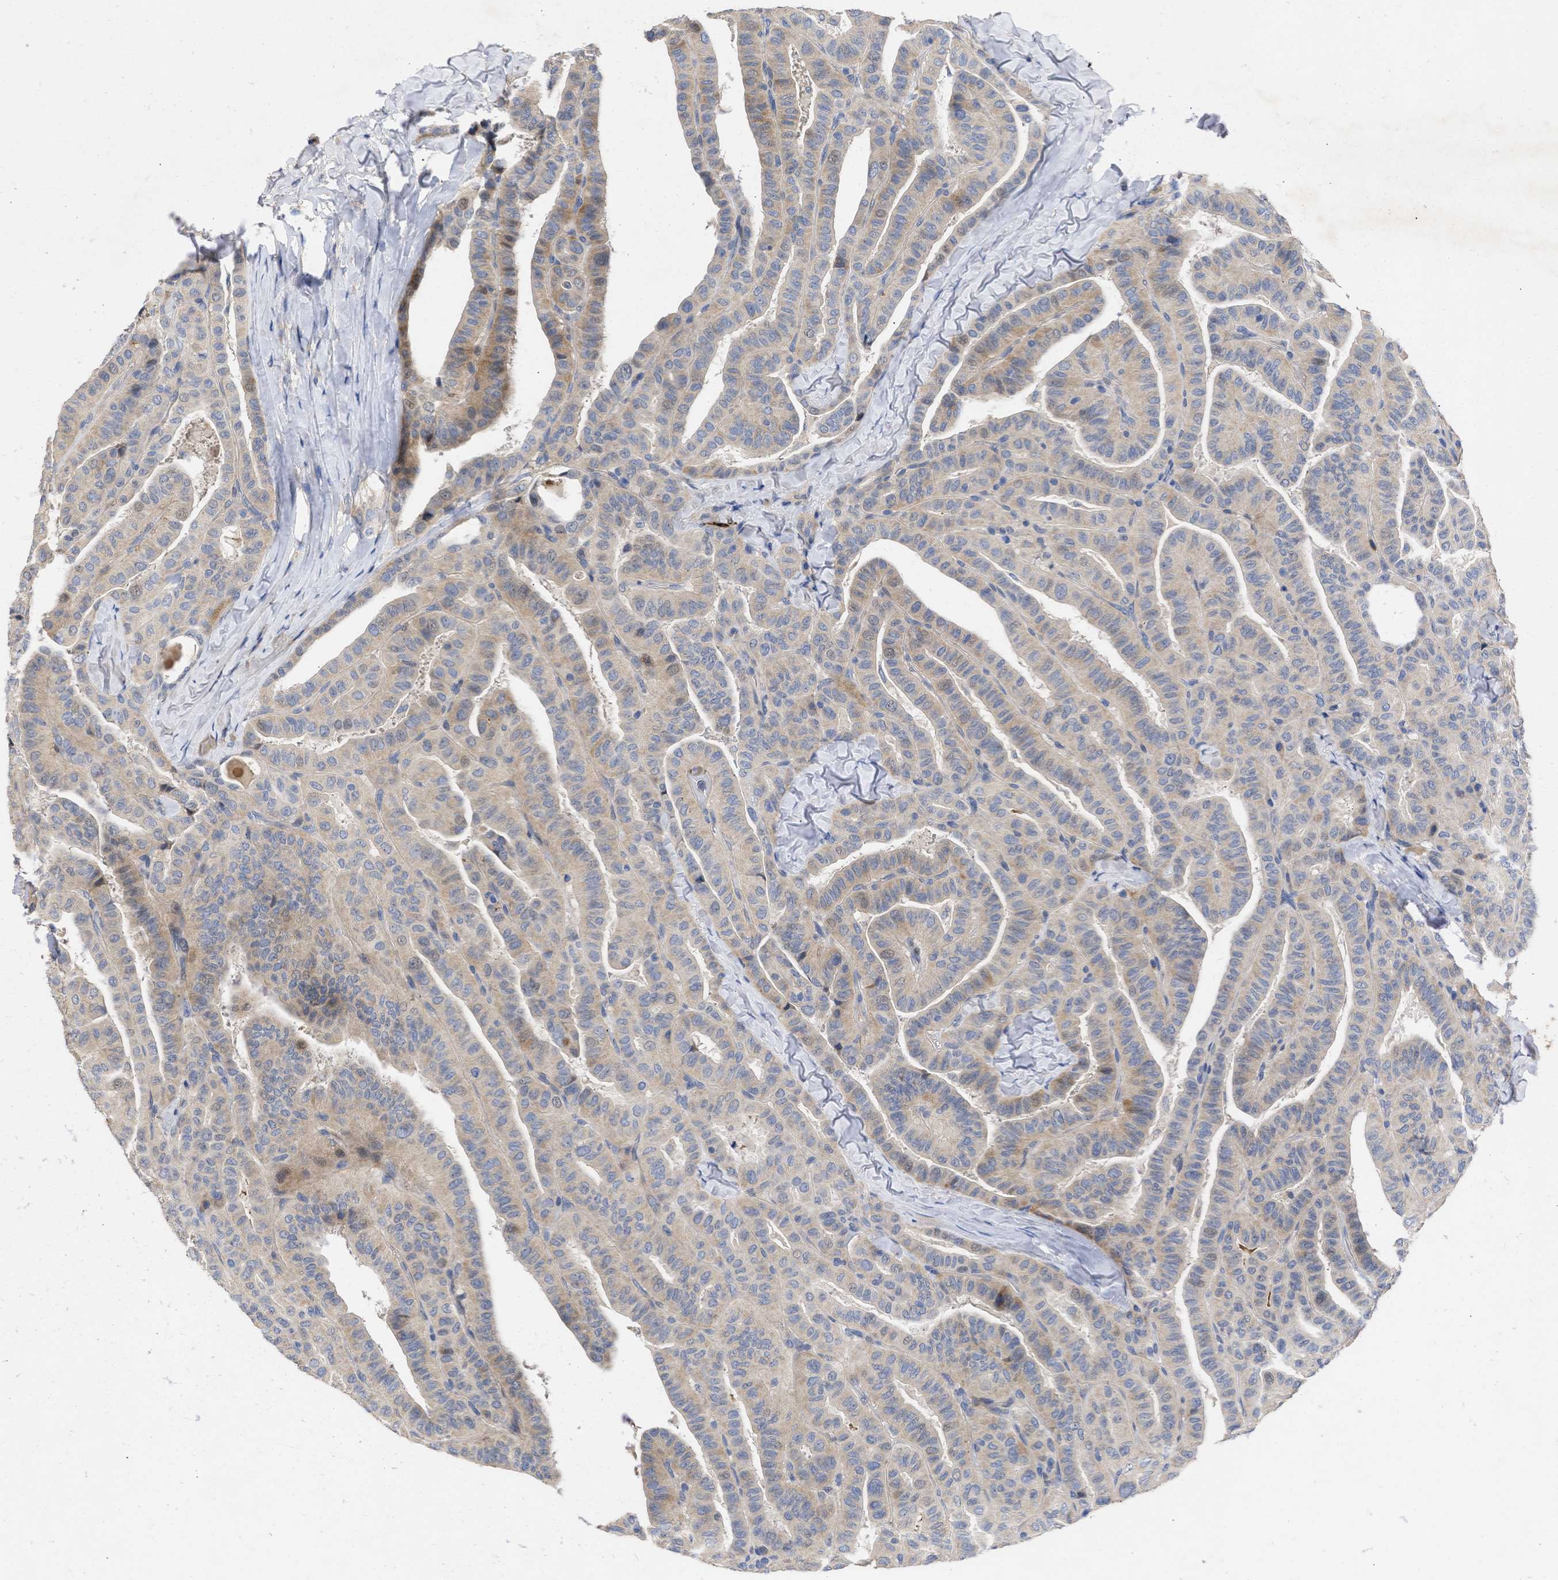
{"staining": {"intensity": "moderate", "quantity": "<25%", "location": "cytoplasmic/membranous"}, "tissue": "thyroid cancer", "cell_type": "Tumor cells", "image_type": "cancer", "snomed": [{"axis": "morphology", "description": "Papillary adenocarcinoma, NOS"}, {"axis": "topography", "description": "Thyroid gland"}], "caption": "Immunohistochemistry (IHC) (DAB (3,3'-diaminobenzidine)) staining of human papillary adenocarcinoma (thyroid) demonstrates moderate cytoplasmic/membranous protein expression in about <25% of tumor cells.", "gene": "ARHGEF4", "patient": {"sex": "male", "age": 77}}